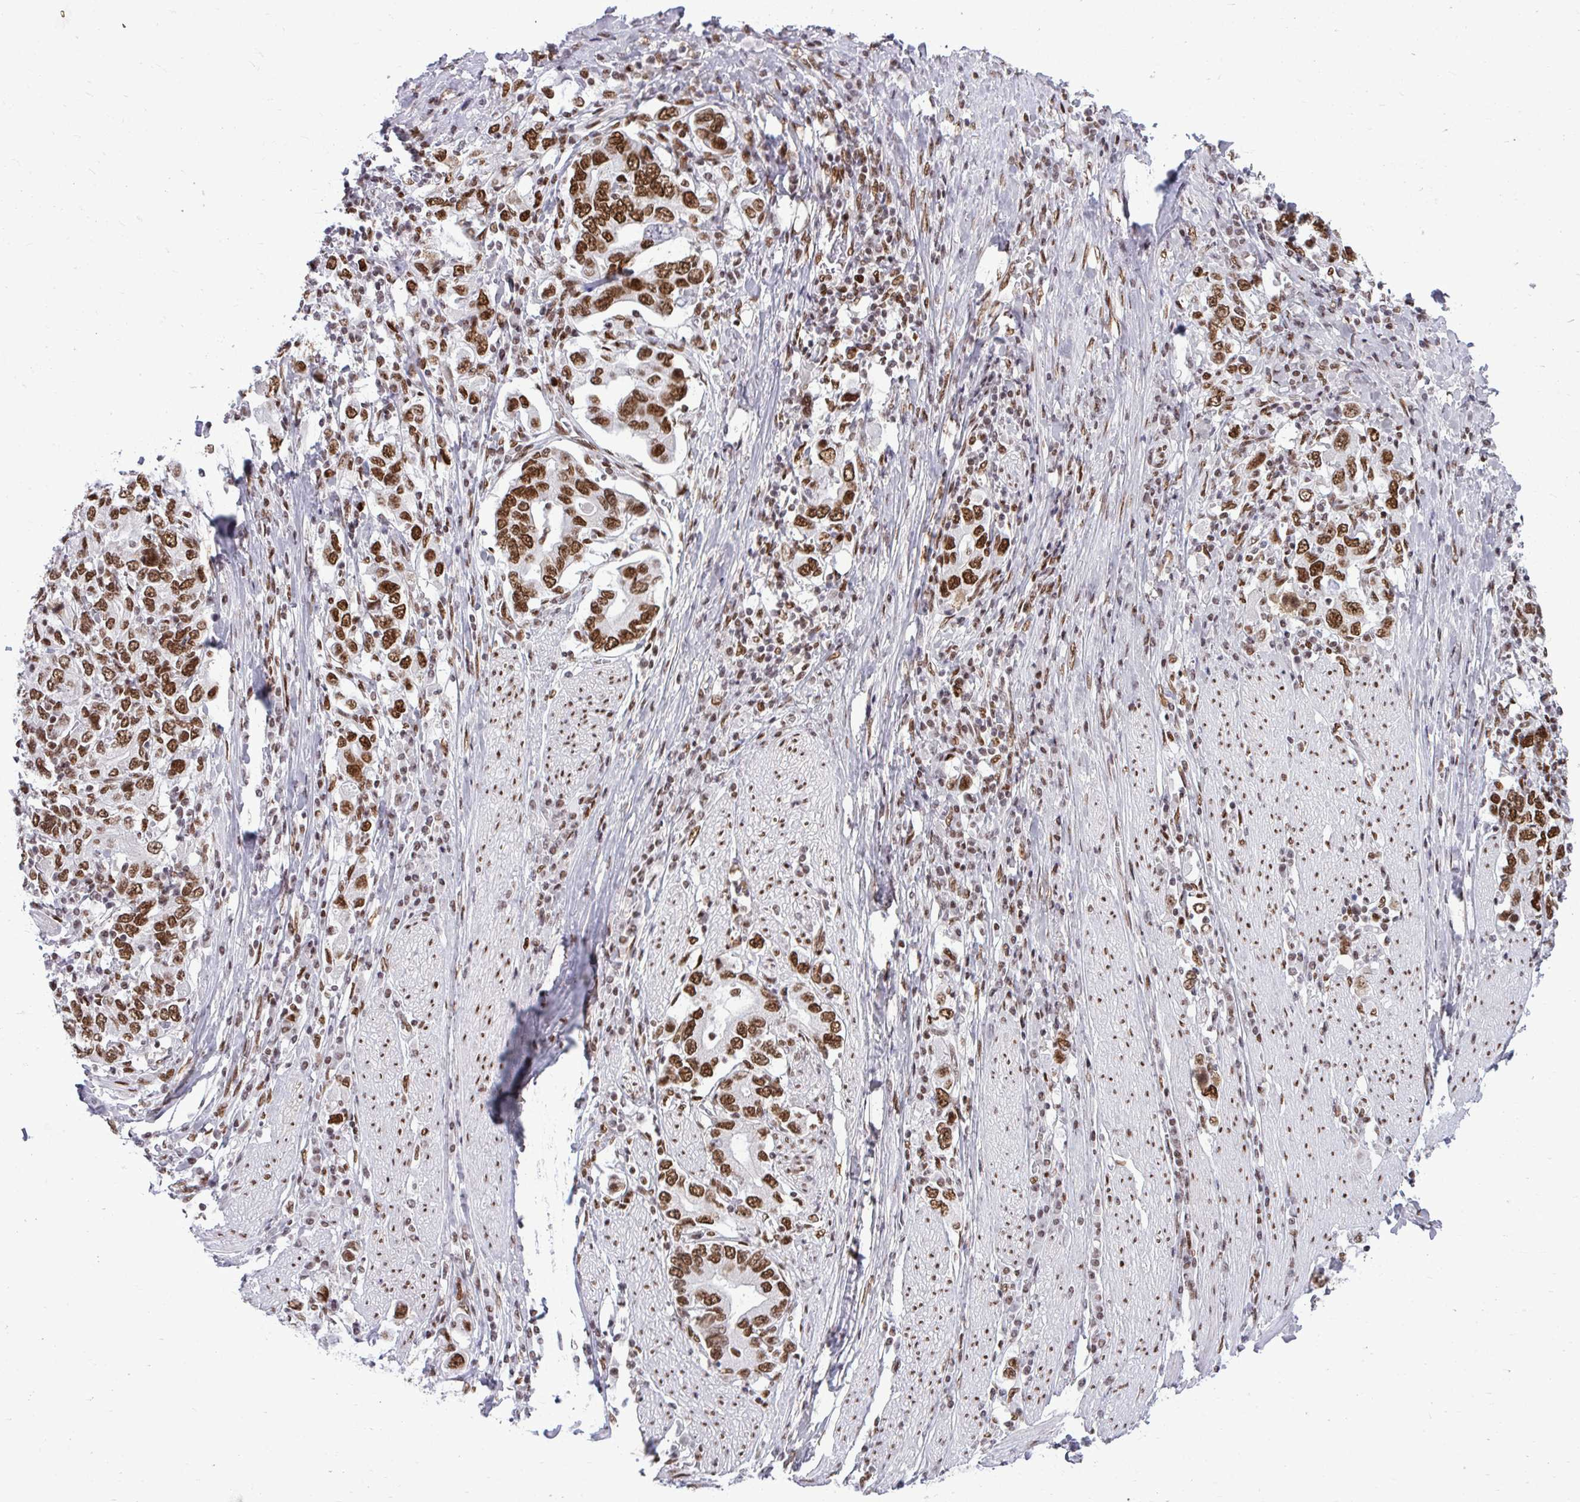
{"staining": {"intensity": "strong", "quantity": ">75%", "location": "nuclear"}, "tissue": "stomach cancer", "cell_type": "Tumor cells", "image_type": "cancer", "snomed": [{"axis": "morphology", "description": "Adenocarcinoma, NOS"}, {"axis": "topography", "description": "Stomach, upper"}, {"axis": "topography", "description": "Stomach"}], "caption": "This image reveals adenocarcinoma (stomach) stained with IHC to label a protein in brown. The nuclear of tumor cells show strong positivity for the protein. Nuclei are counter-stained blue.", "gene": "CDYL", "patient": {"sex": "male", "age": 62}}